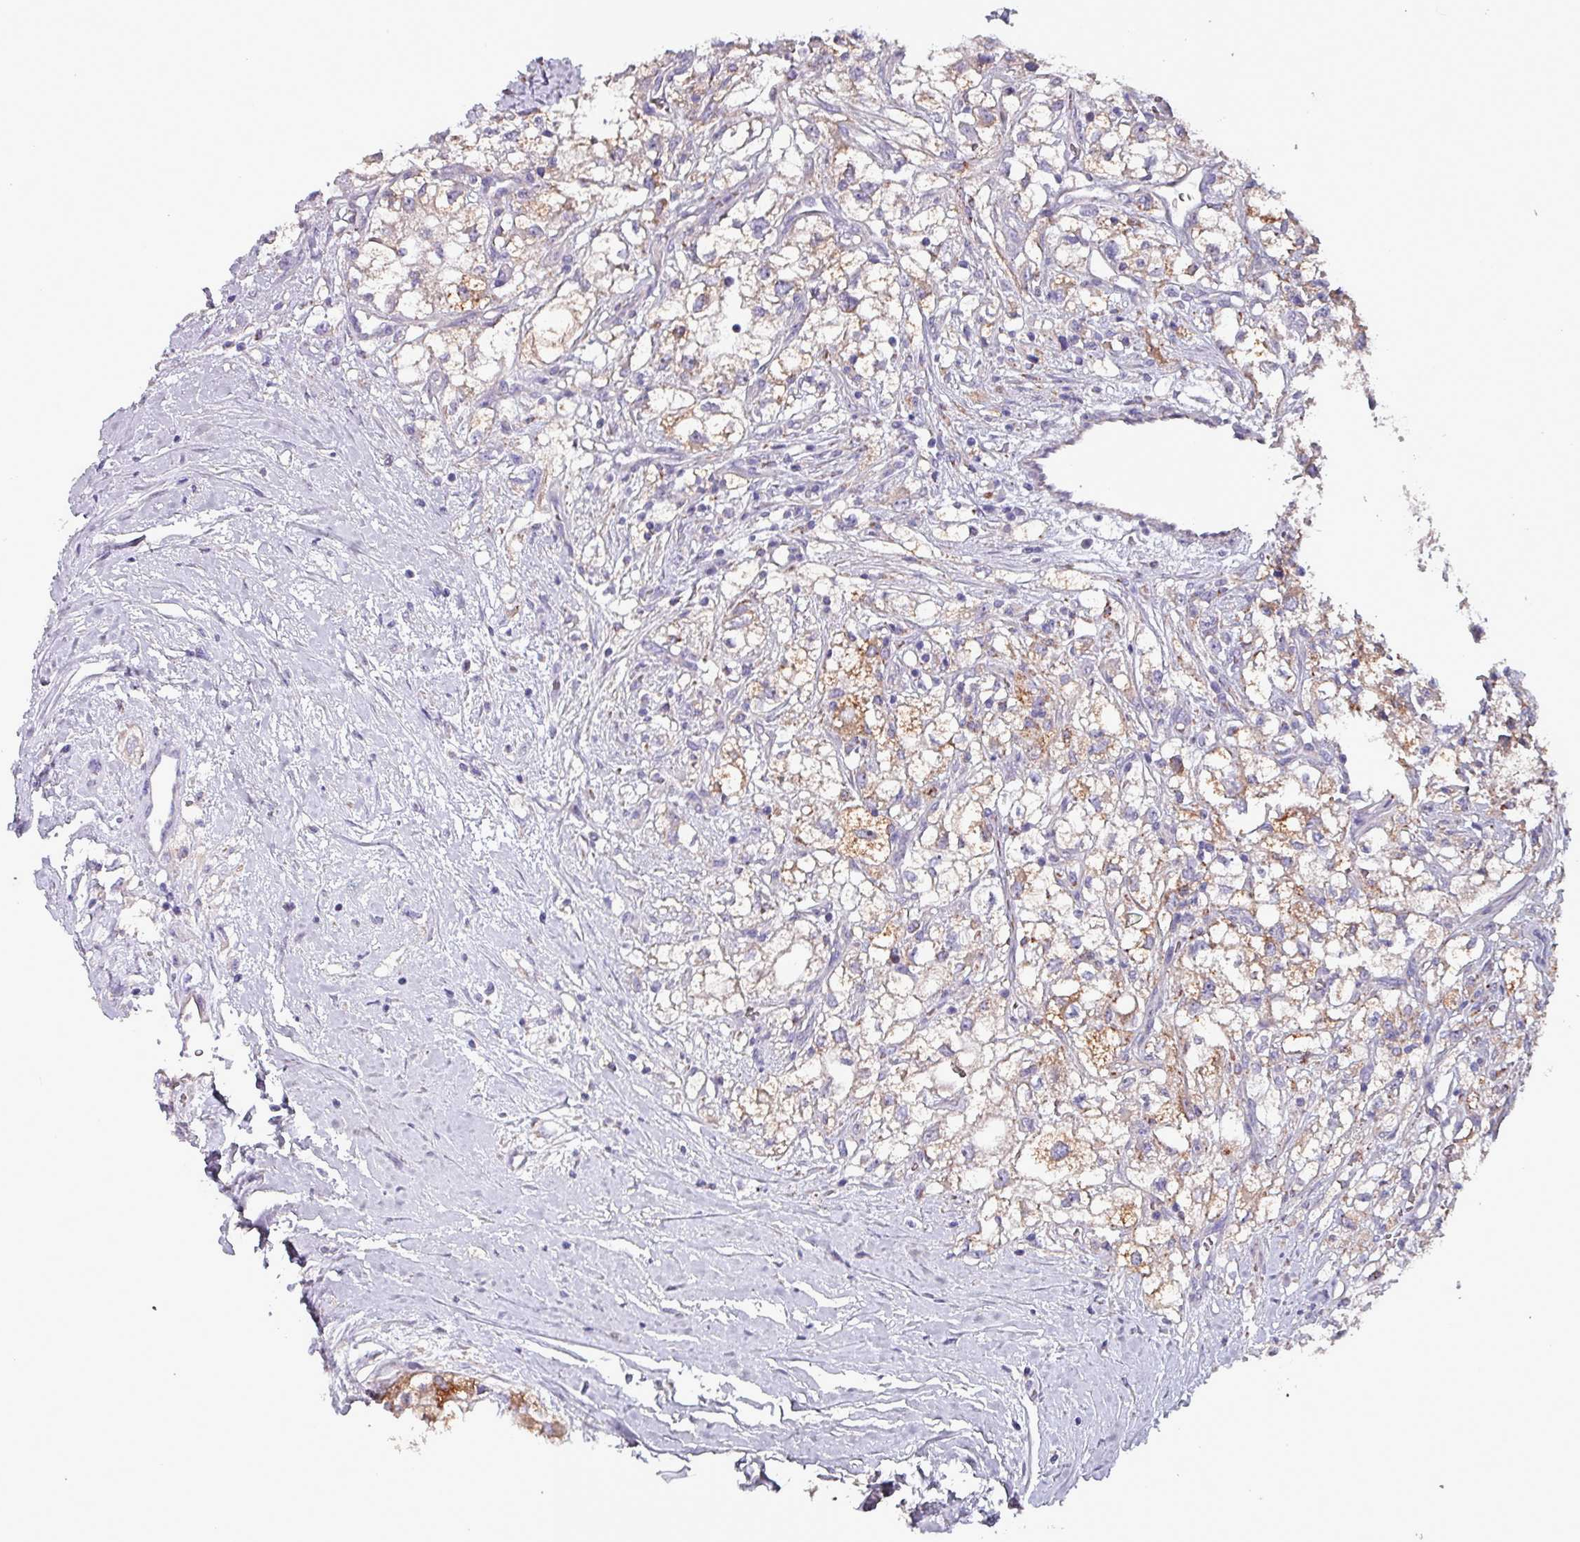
{"staining": {"intensity": "weak", "quantity": ">75%", "location": "cytoplasmic/membranous"}, "tissue": "renal cancer", "cell_type": "Tumor cells", "image_type": "cancer", "snomed": [{"axis": "morphology", "description": "Adenocarcinoma, NOS"}, {"axis": "topography", "description": "Kidney"}], "caption": "Adenocarcinoma (renal) was stained to show a protein in brown. There is low levels of weak cytoplasmic/membranous staining in approximately >75% of tumor cells. (DAB = brown stain, brightfield microscopy at high magnification).", "gene": "HSD3B7", "patient": {"sex": "male", "age": 59}}